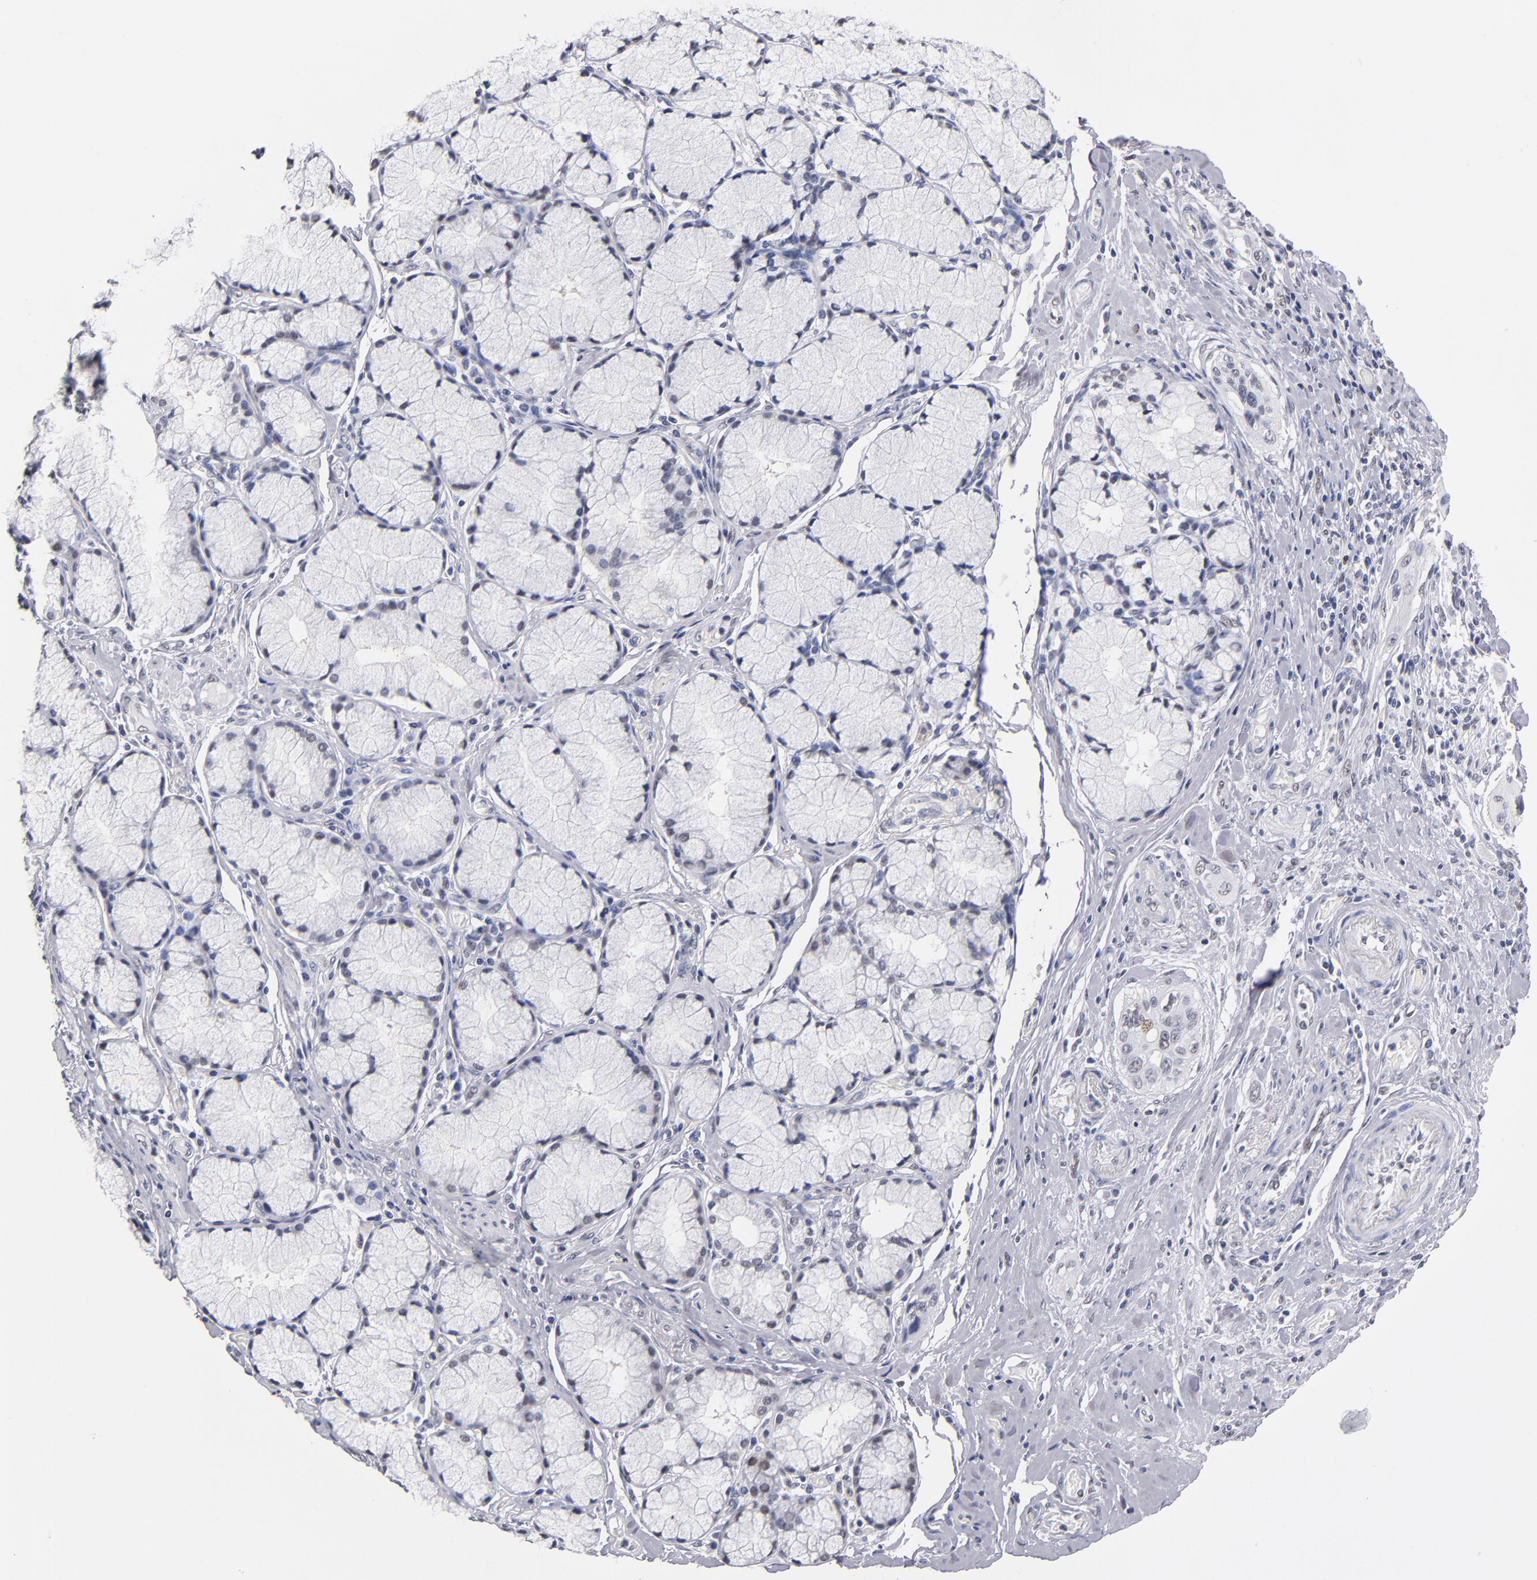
{"staining": {"intensity": "negative", "quantity": "none", "location": "none"}, "tissue": "pancreatic cancer", "cell_type": "Tumor cells", "image_type": "cancer", "snomed": [{"axis": "morphology", "description": "Adenocarcinoma, NOS"}, {"axis": "topography", "description": "Pancreas"}], "caption": "A high-resolution image shows immunohistochemistry (IHC) staining of pancreatic cancer, which exhibits no significant positivity in tumor cells.", "gene": "MN1", "patient": {"sex": "male", "age": 77}}